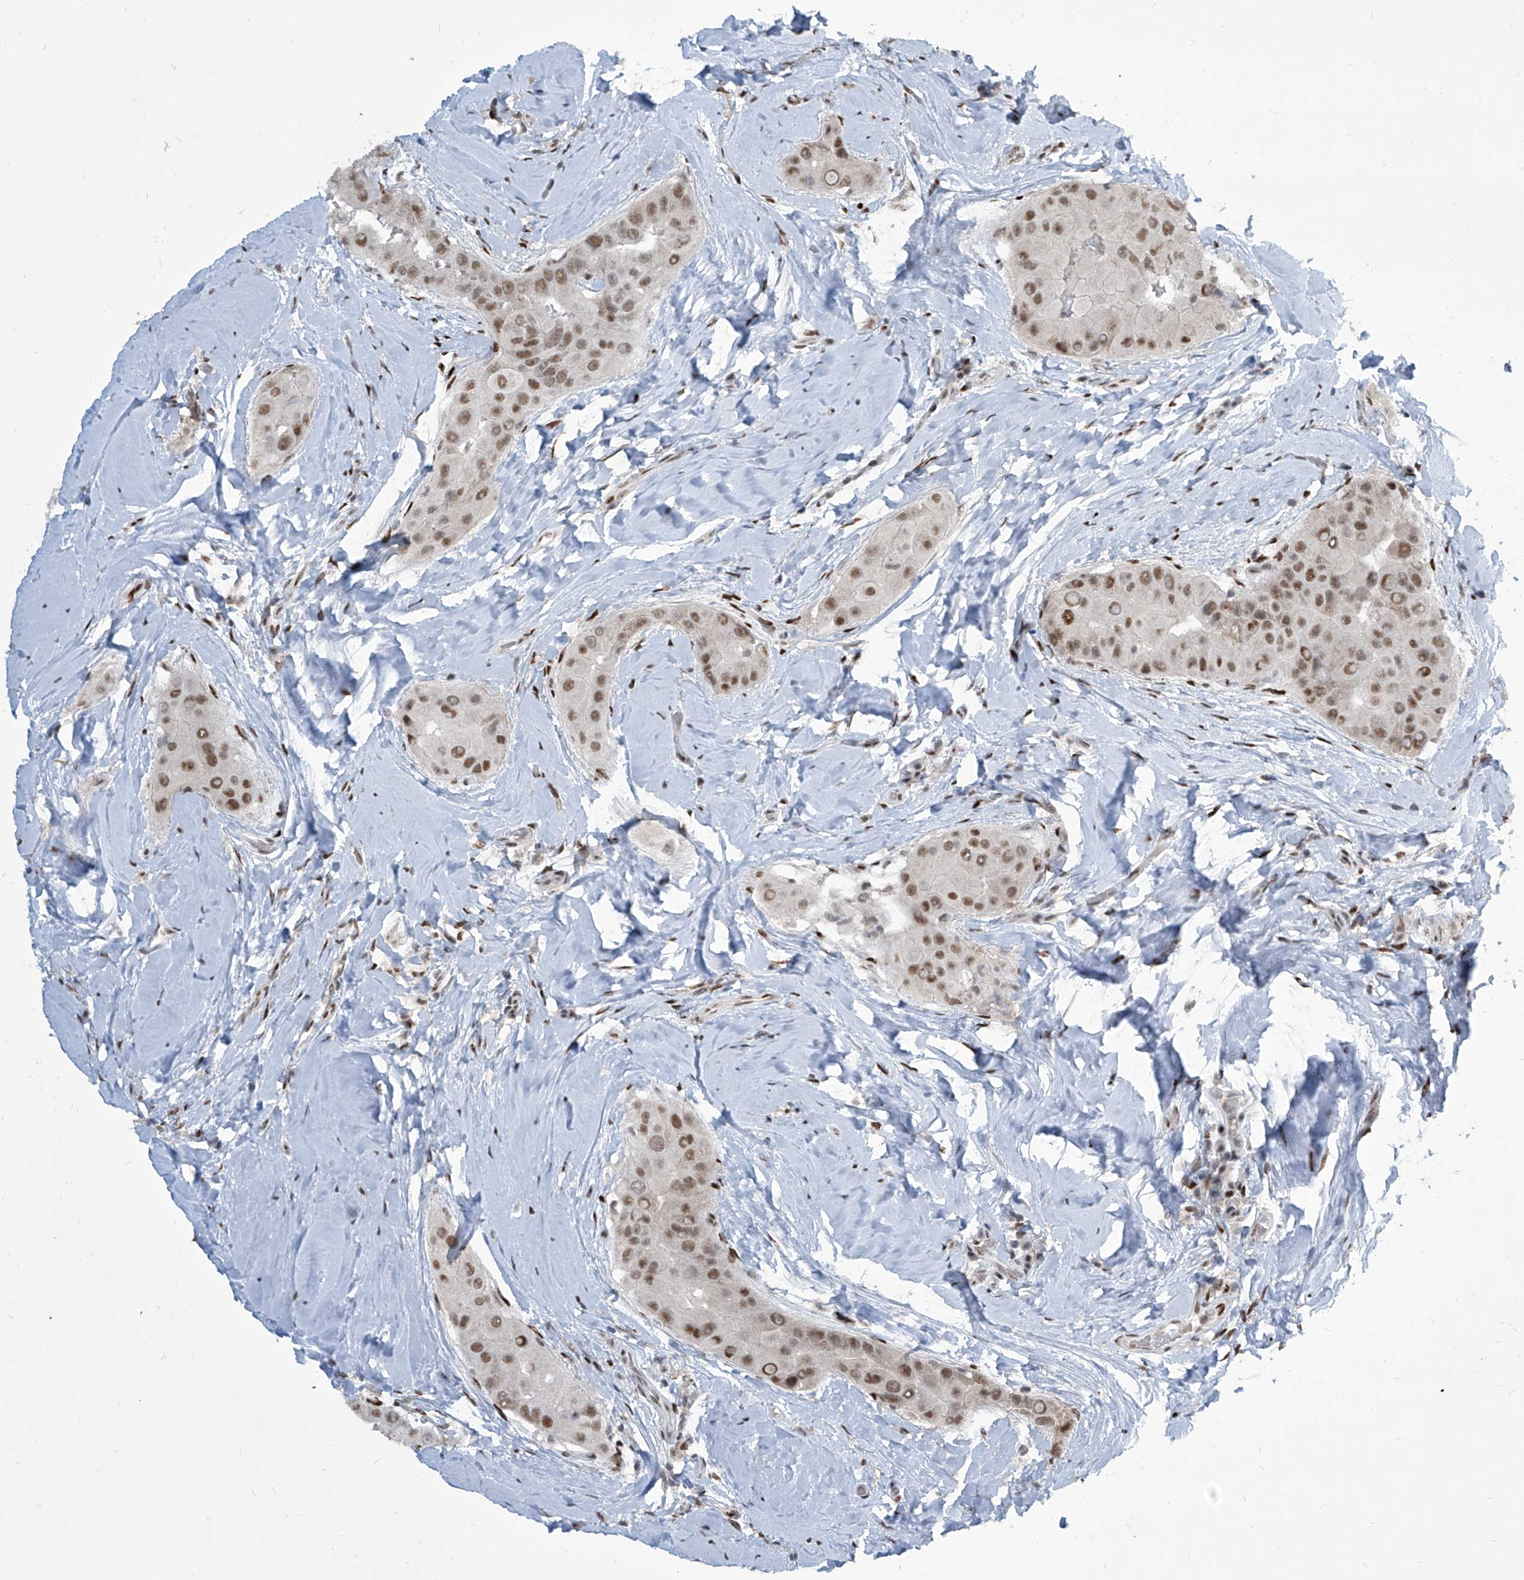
{"staining": {"intensity": "moderate", "quantity": ">75%", "location": "nuclear"}, "tissue": "thyroid cancer", "cell_type": "Tumor cells", "image_type": "cancer", "snomed": [{"axis": "morphology", "description": "Papillary adenocarcinoma, NOS"}, {"axis": "topography", "description": "Thyroid gland"}], "caption": "Moderate nuclear staining for a protein is appreciated in about >75% of tumor cells of thyroid cancer using immunohistochemistry.", "gene": "IRF2", "patient": {"sex": "male", "age": 33}}